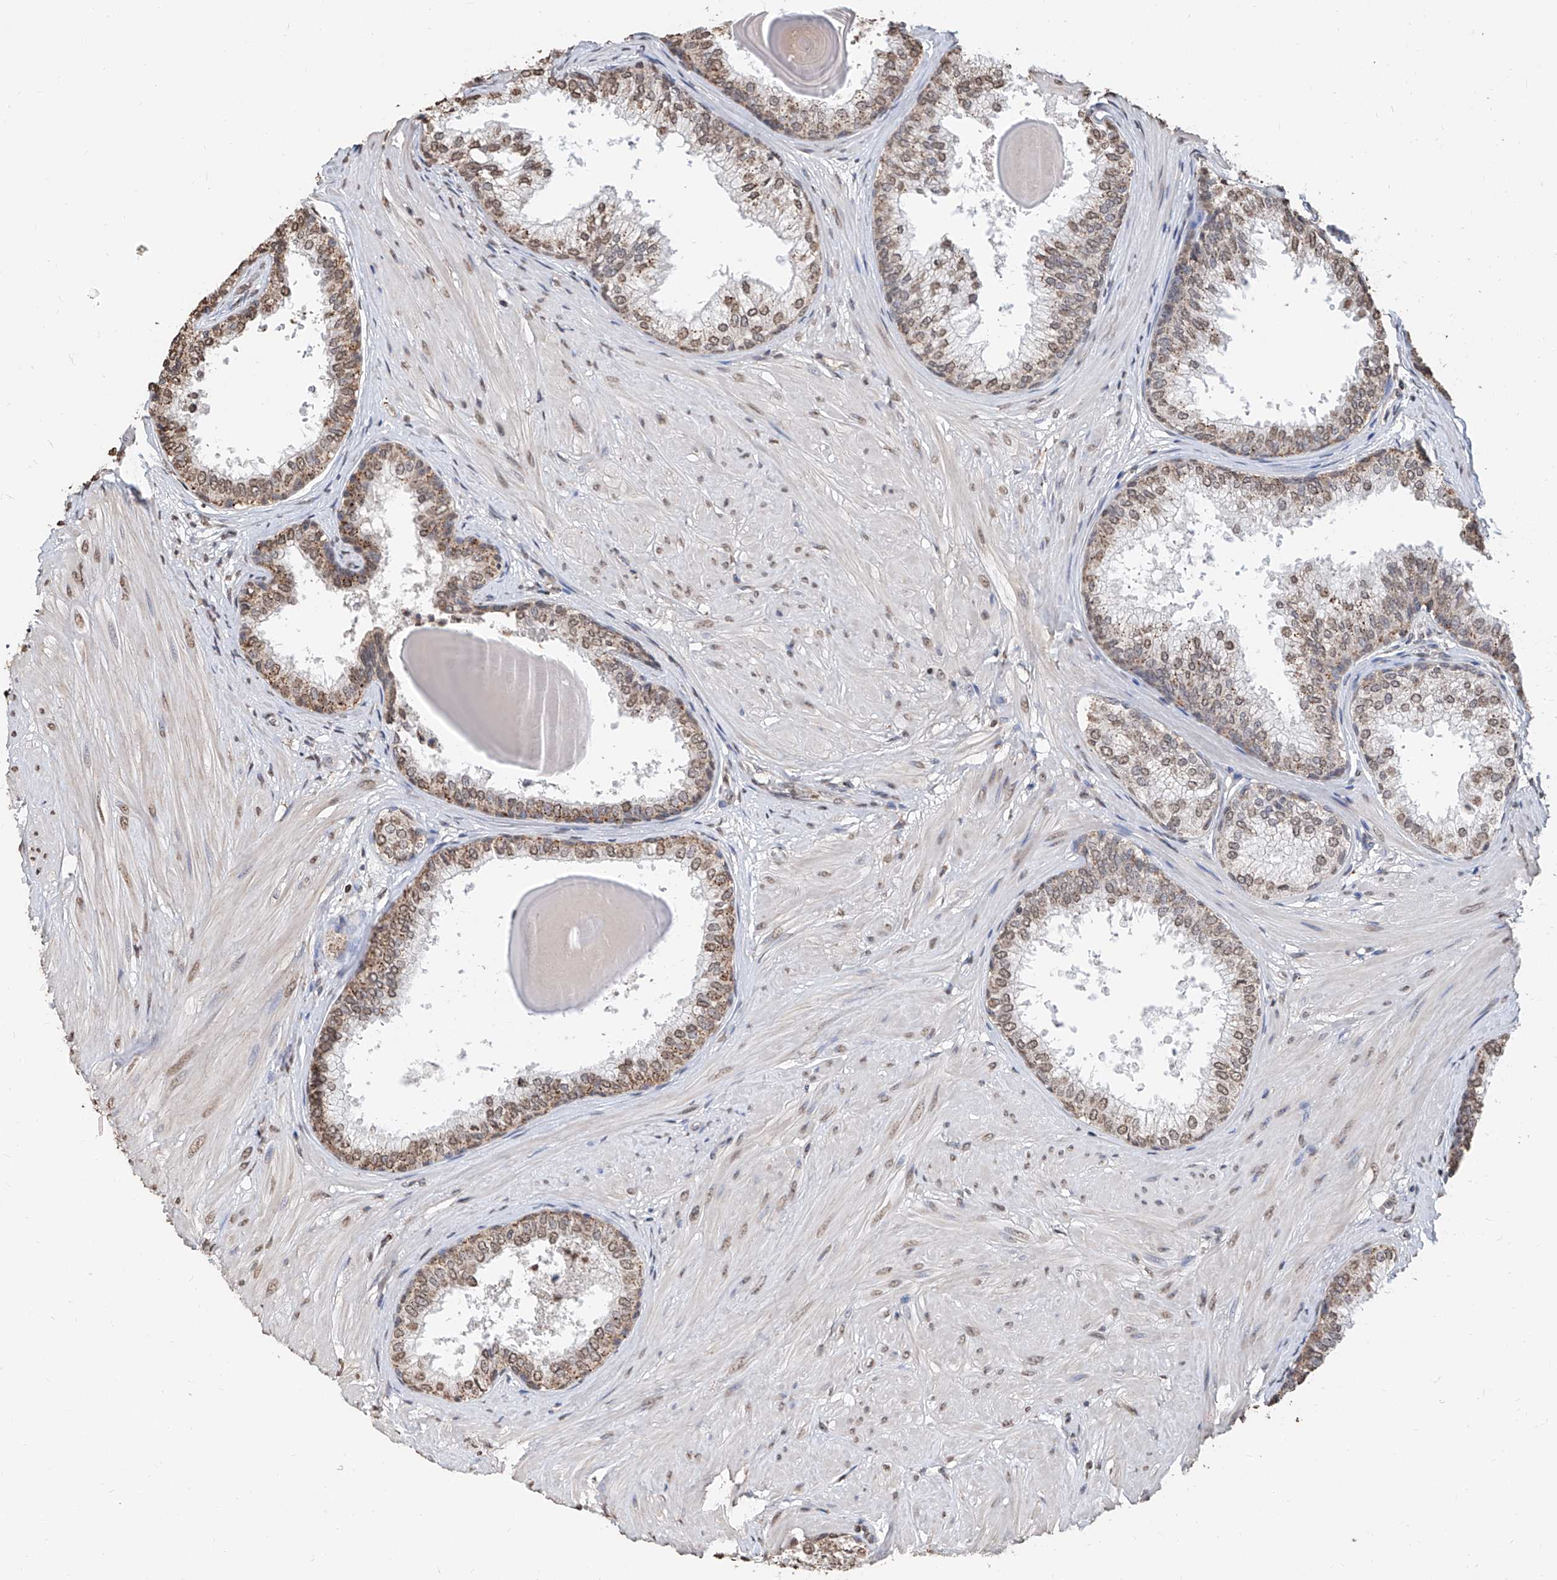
{"staining": {"intensity": "moderate", "quantity": "25%-75%", "location": "nuclear"}, "tissue": "prostate", "cell_type": "Glandular cells", "image_type": "normal", "snomed": [{"axis": "morphology", "description": "Normal tissue, NOS"}, {"axis": "topography", "description": "Prostate"}], "caption": "The histopathology image reveals staining of benign prostate, revealing moderate nuclear protein staining (brown color) within glandular cells. The staining was performed using DAB, with brown indicating positive protein expression. Nuclei are stained blue with hematoxylin.", "gene": "RP9", "patient": {"sex": "male", "age": 48}}